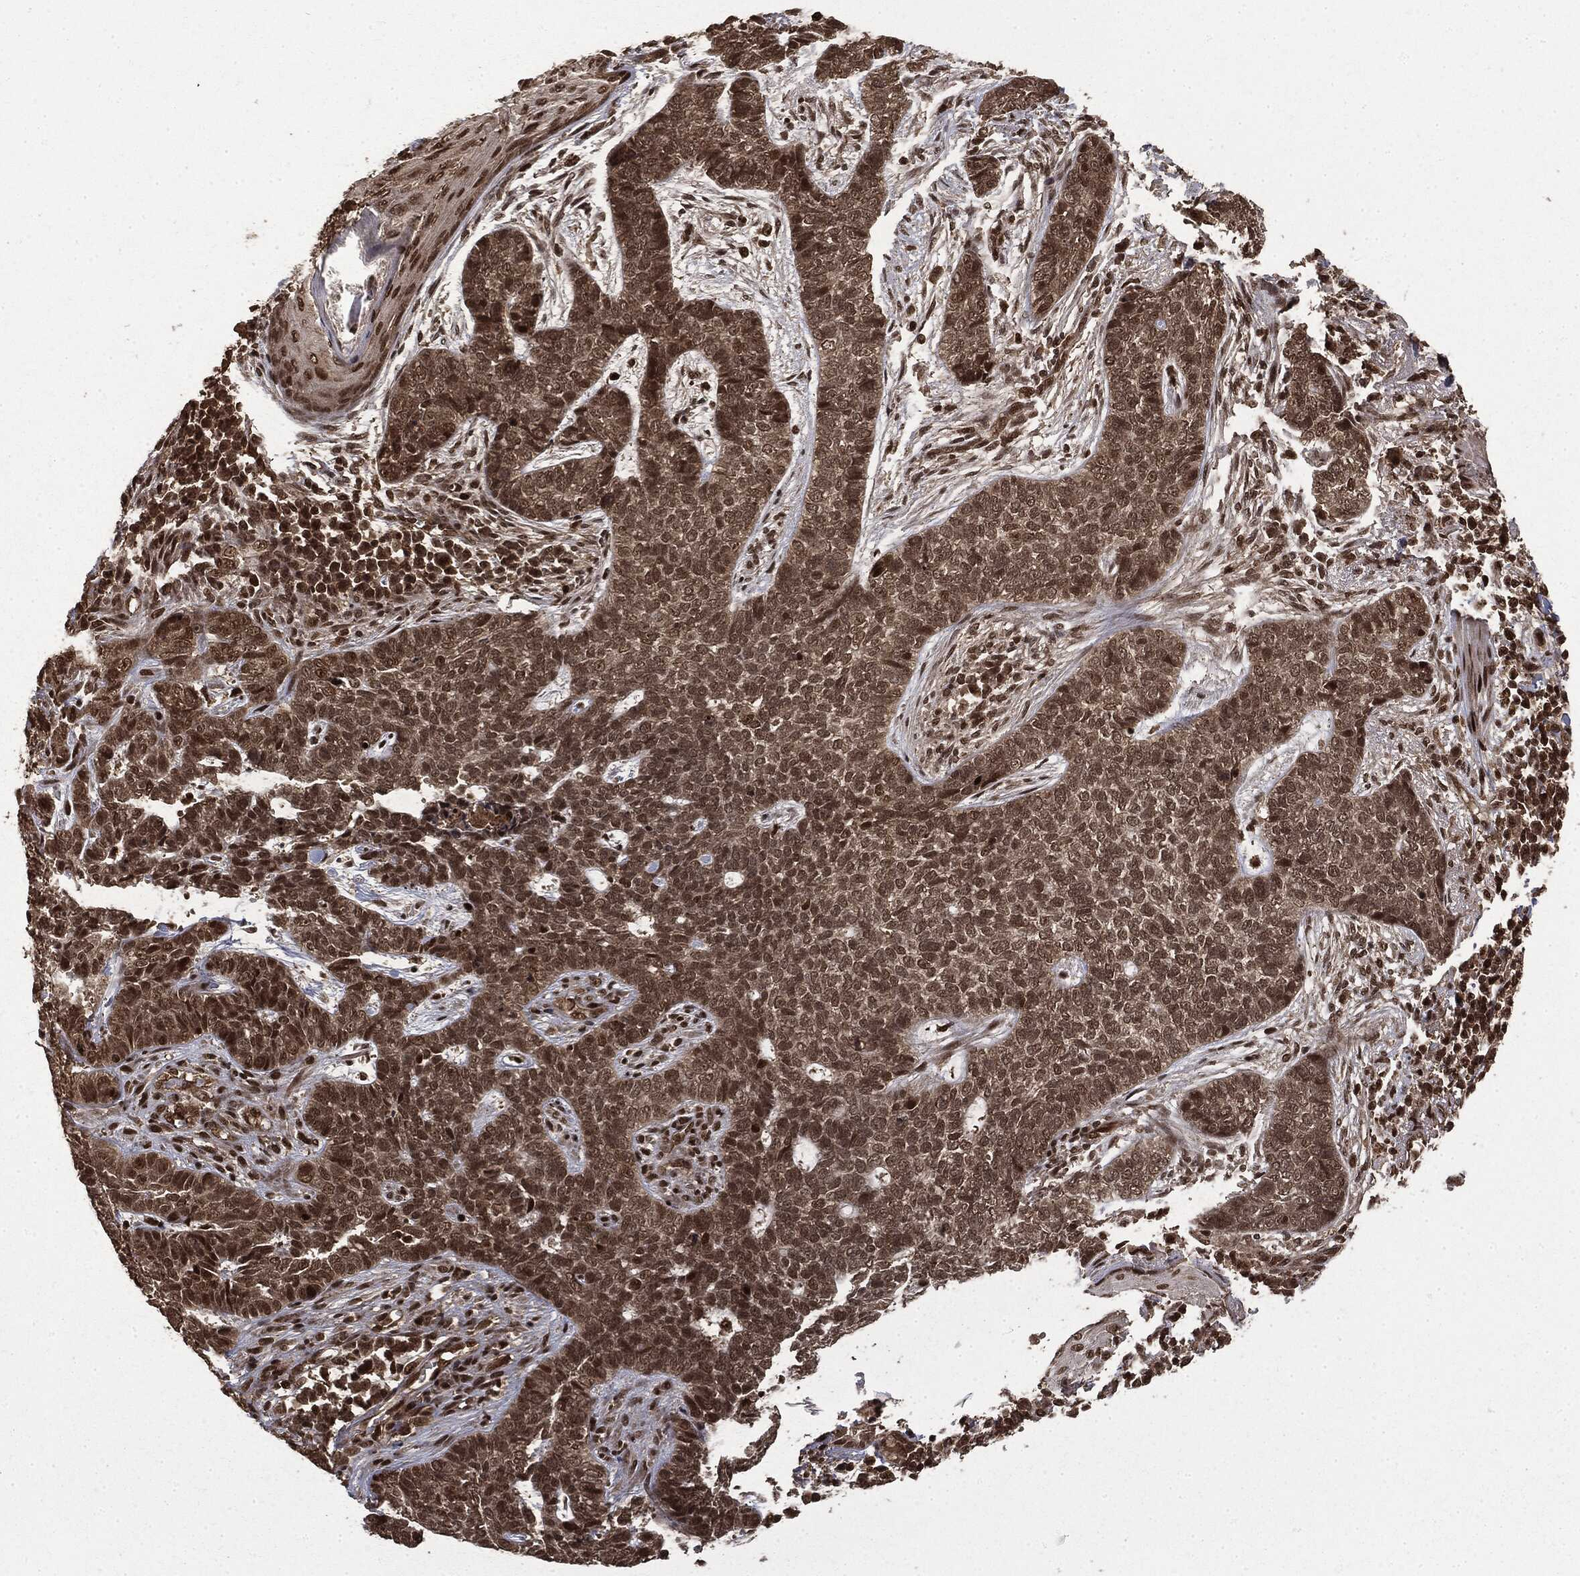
{"staining": {"intensity": "moderate", "quantity": ">75%", "location": "nuclear"}, "tissue": "skin cancer", "cell_type": "Tumor cells", "image_type": "cancer", "snomed": [{"axis": "morphology", "description": "Squamous cell carcinoma, NOS"}, {"axis": "topography", "description": "Skin"}], "caption": "Squamous cell carcinoma (skin) stained for a protein demonstrates moderate nuclear positivity in tumor cells.", "gene": "CTDP1", "patient": {"sex": "male", "age": 88}}